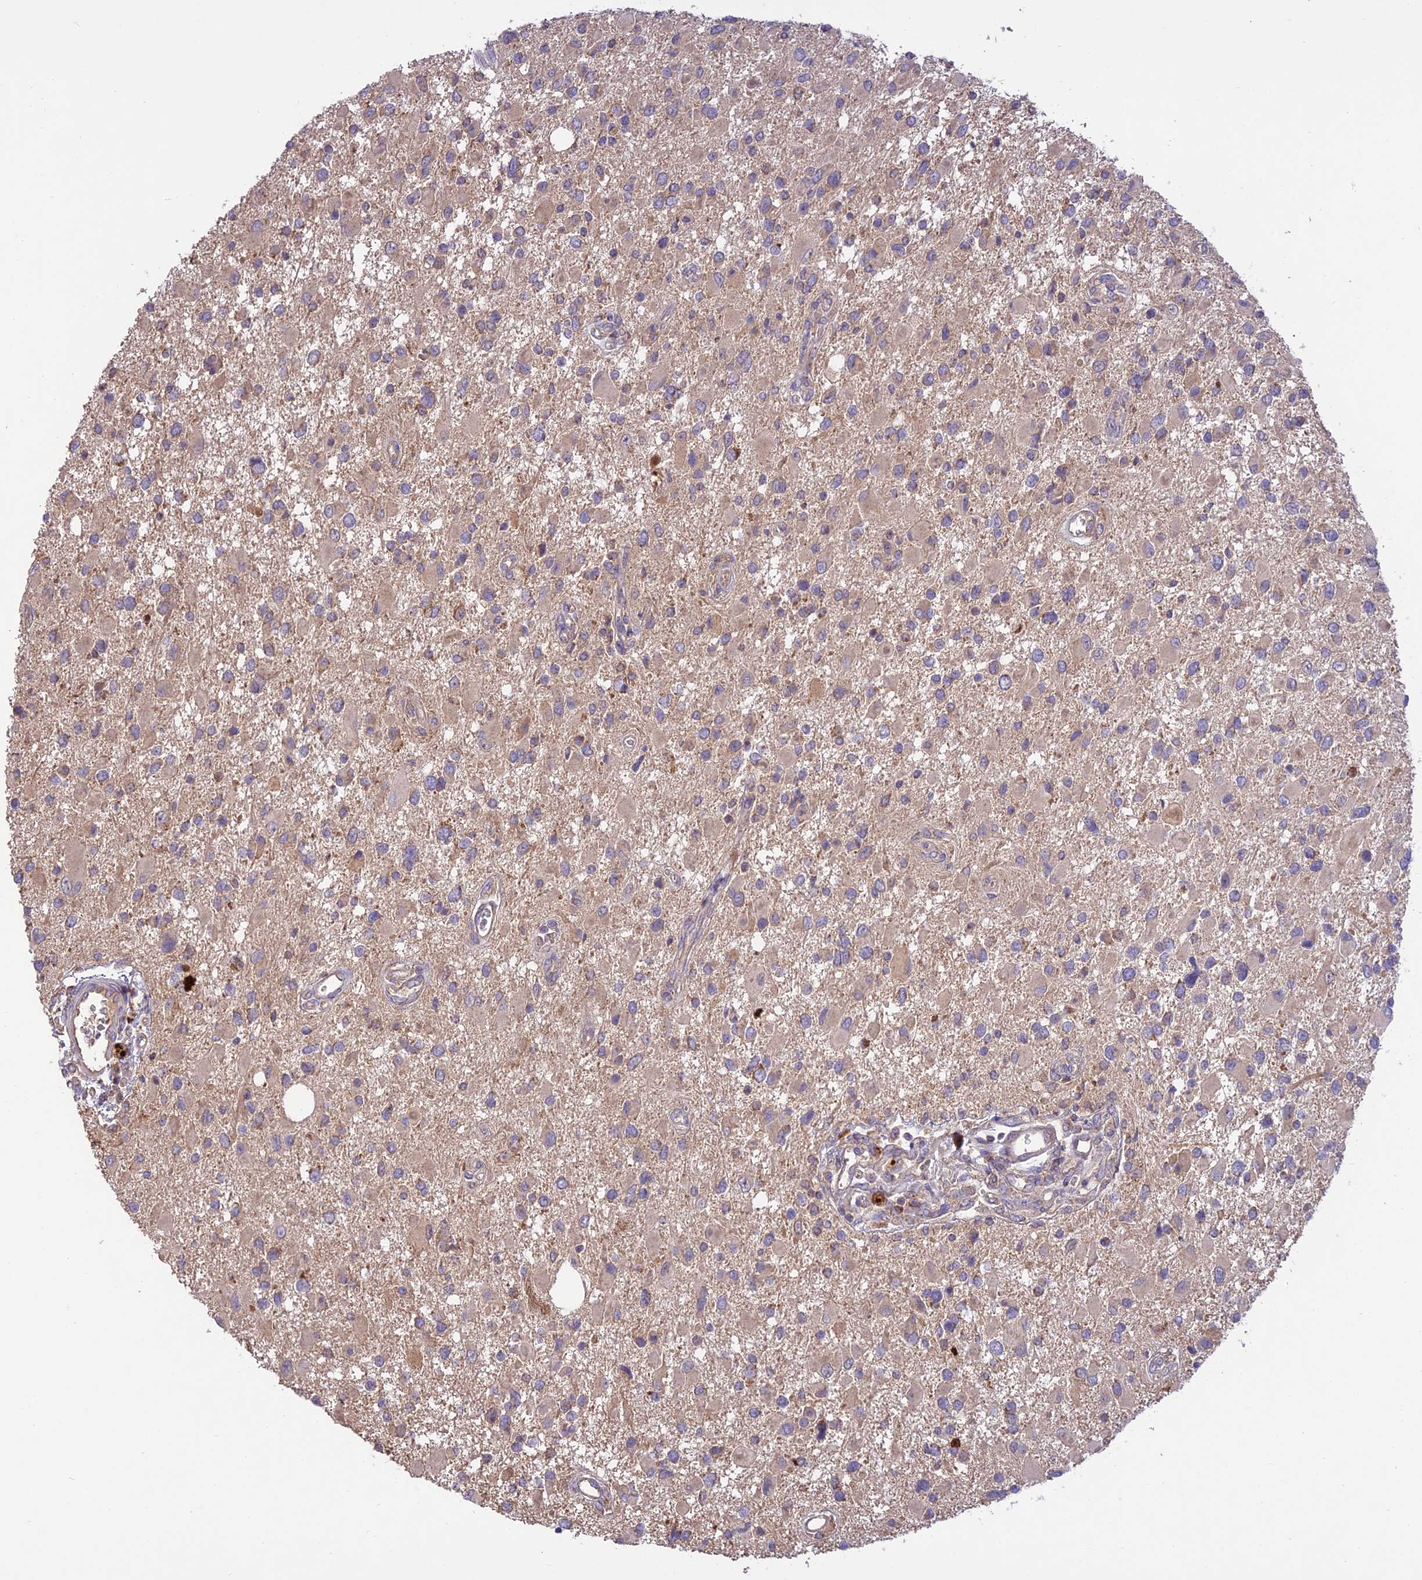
{"staining": {"intensity": "weak", "quantity": ">75%", "location": "cytoplasmic/membranous"}, "tissue": "glioma", "cell_type": "Tumor cells", "image_type": "cancer", "snomed": [{"axis": "morphology", "description": "Glioma, malignant, High grade"}, {"axis": "topography", "description": "Brain"}], "caption": "Immunohistochemistry (IHC) photomicrograph of neoplastic tissue: glioma stained using IHC exhibits low levels of weak protein expression localized specifically in the cytoplasmic/membranous of tumor cells, appearing as a cytoplasmic/membranous brown color.", "gene": "NDUFAF1", "patient": {"sex": "male", "age": 53}}